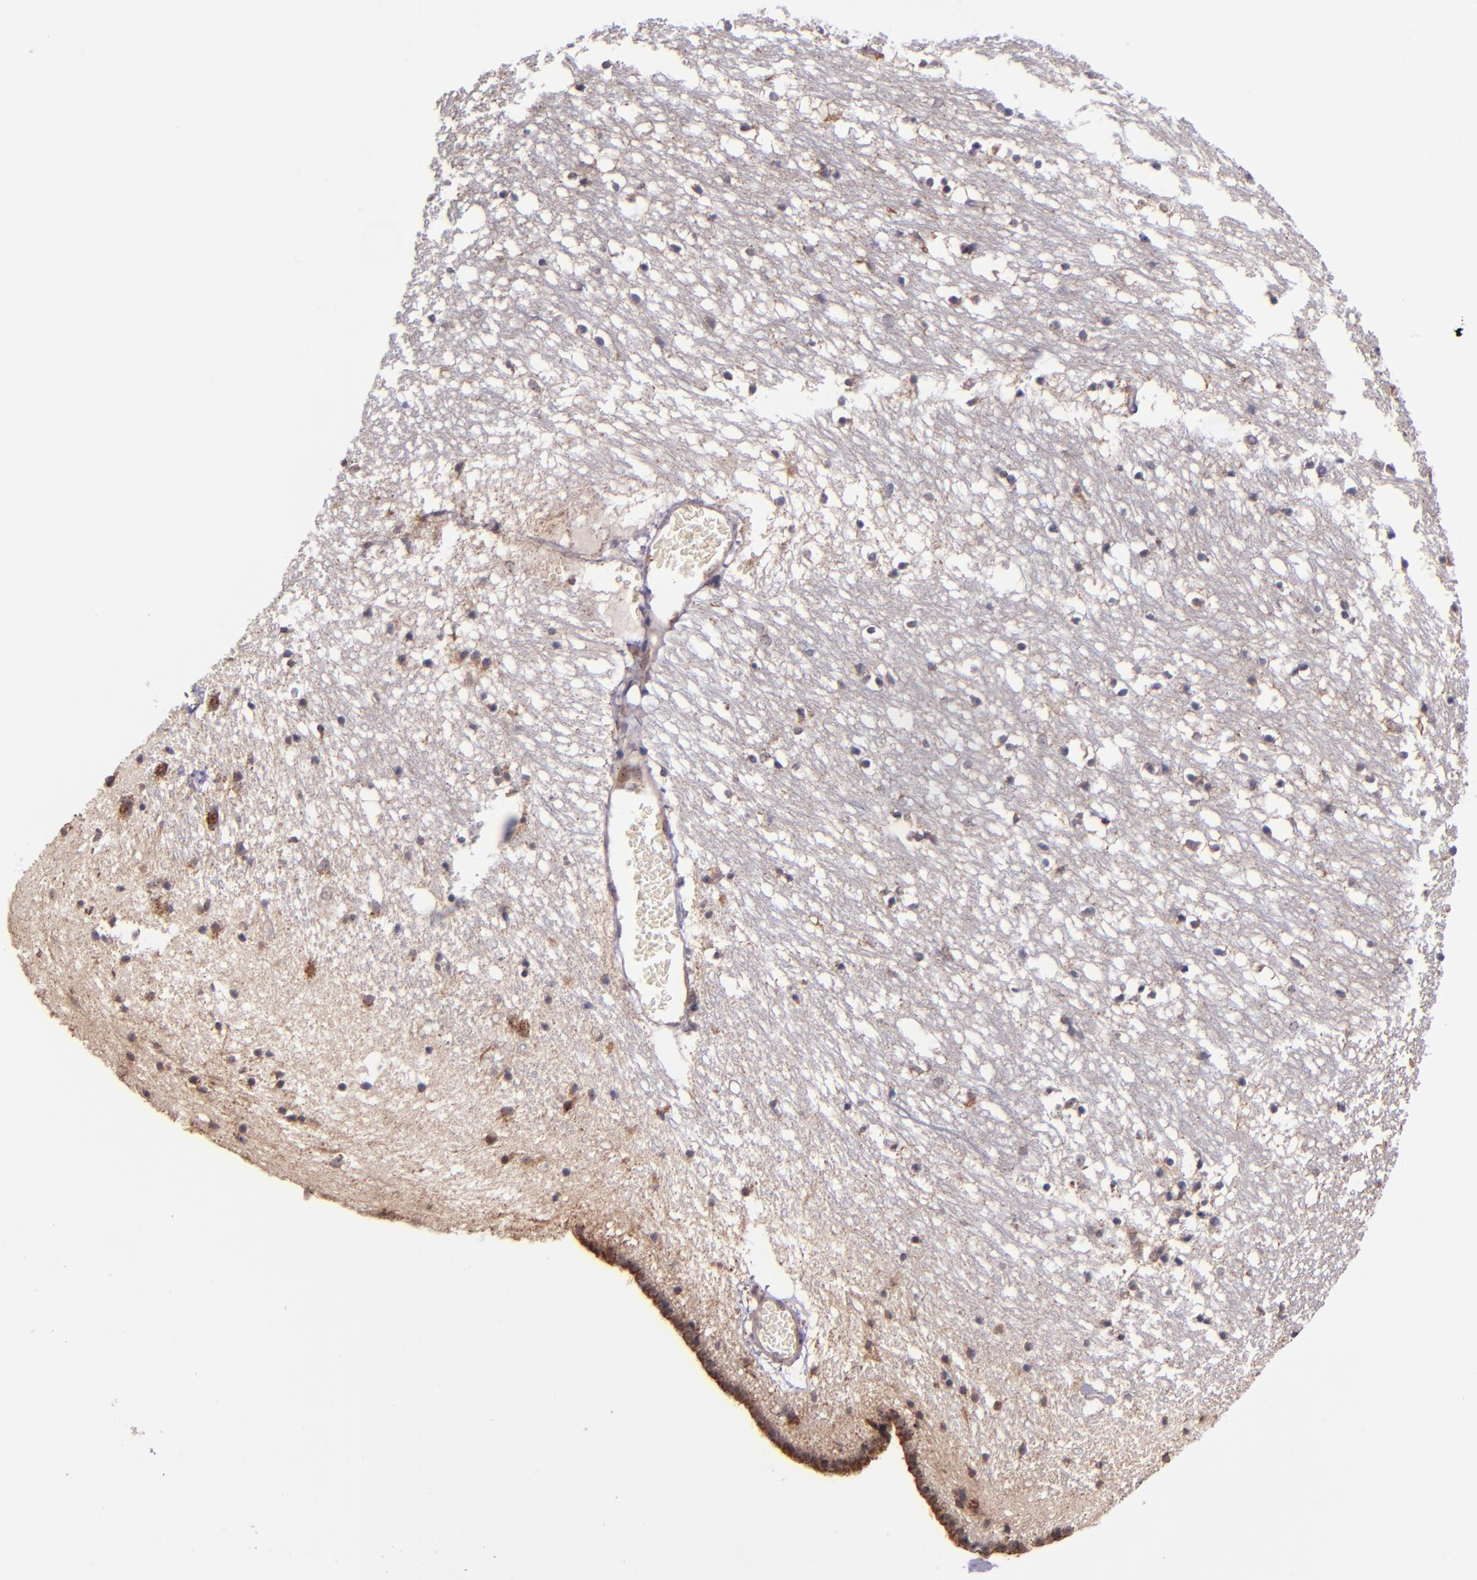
{"staining": {"intensity": "weak", "quantity": "<25%", "location": "cytoplasmic/membranous"}, "tissue": "caudate", "cell_type": "Glial cells", "image_type": "normal", "snomed": [{"axis": "morphology", "description": "Normal tissue, NOS"}, {"axis": "topography", "description": "Lateral ventricle wall"}], "caption": "This histopathology image is of normal caudate stained with IHC to label a protein in brown with the nuclei are counter-stained blue. There is no positivity in glial cells. (DAB immunohistochemistry (IHC) with hematoxylin counter stain).", "gene": "SHC1", "patient": {"sex": "male", "age": 45}}